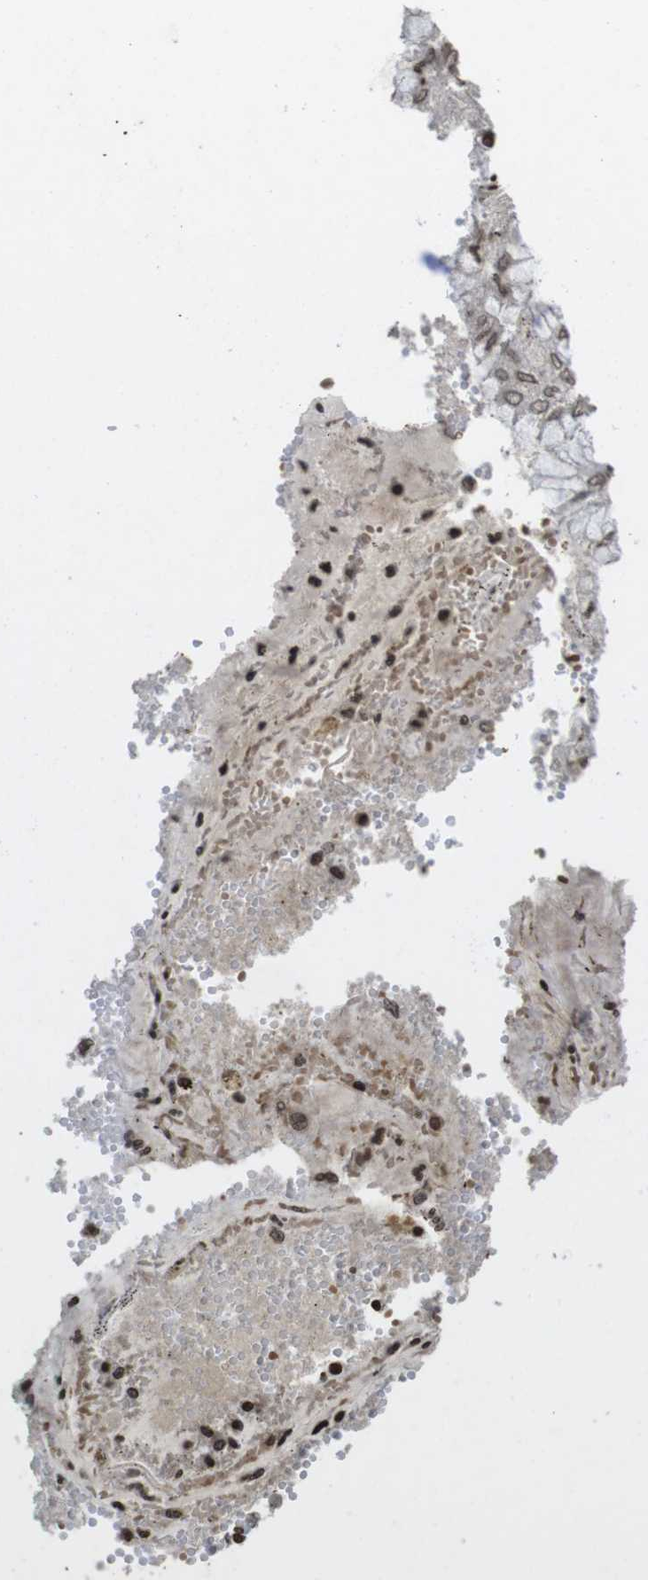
{"staining": {"intensity": "weak", "quantity": "25%-75%", "location": "nuclear"}, "tissue": "stomach cancer", "cell_type": "Tumor cells", "image_type": "cancer", "snomed": [{"axis": "morphology", "description": "Adenocarcinoma, NOS"}, {"axis": "topography", "description": "Stomach"}], "caption": "This histopathology image demonstrates stomach cancer (adenocarcinoma) stained with IHC to label a protein in brown. The nuclear of tumor cells show weak positivity for the protein. Nuclei are counter-stained blue.", "gene": "FOXA3", "patient": {"sex": "male", "age": 76}}